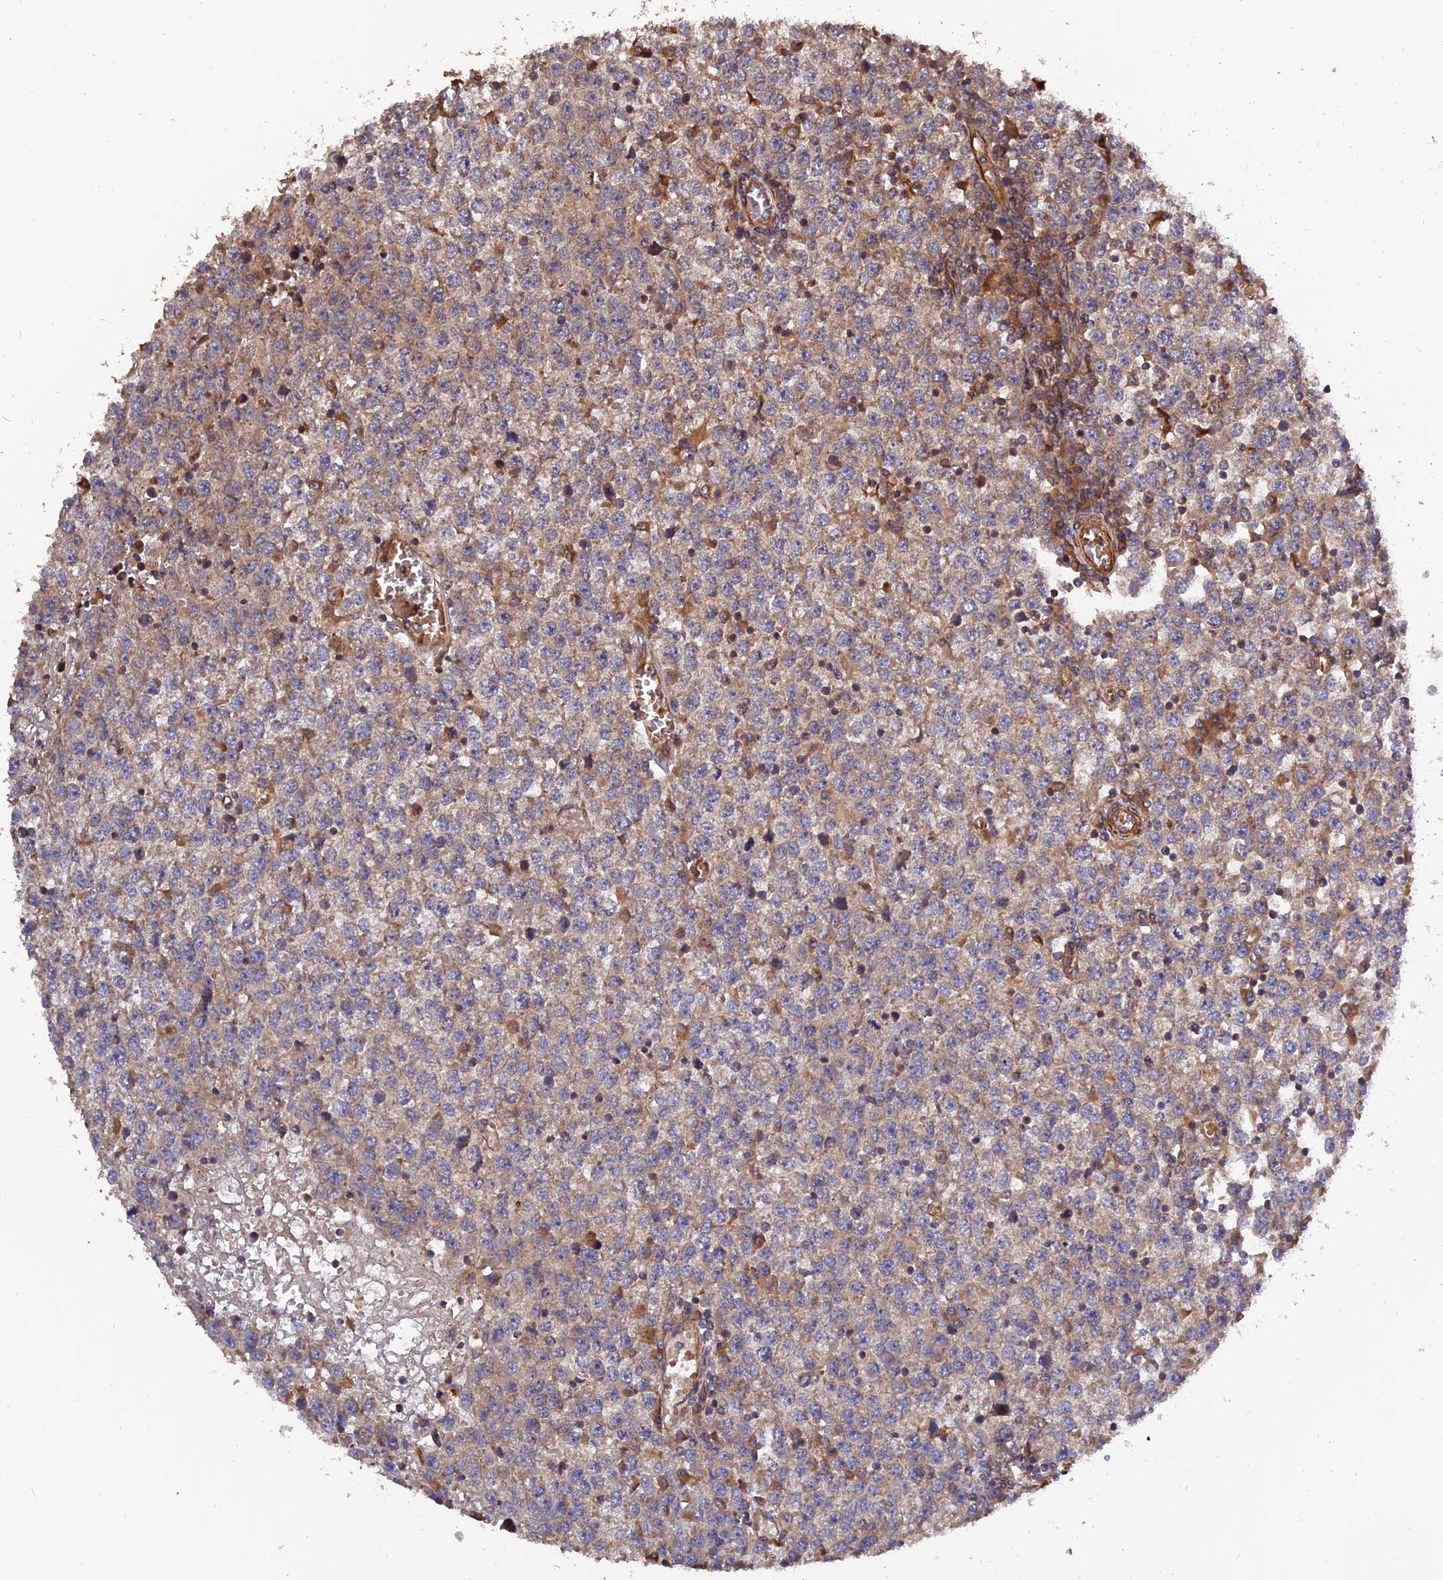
{"staining": {"intensity": "weak", "quantity": ">75%", "location": "cytoplasmic/membranous"}, "tissue": "testis cancer", "cell_type": "Tumor cells", "image_type": "cancer", "snomed": [{"axis": "morphology", "description": "Seminoma, NOS"}, {"axis": "topography", "description": "Testis"}], "caption": "This histopathology image exhibits IHC staining of seminoma (testis), with low weak cytoplasmic/membranous staining in approximately >75% of tumor cells.", "gene": "CREBL2", "patient": {"sex": "male", "age": 65}}